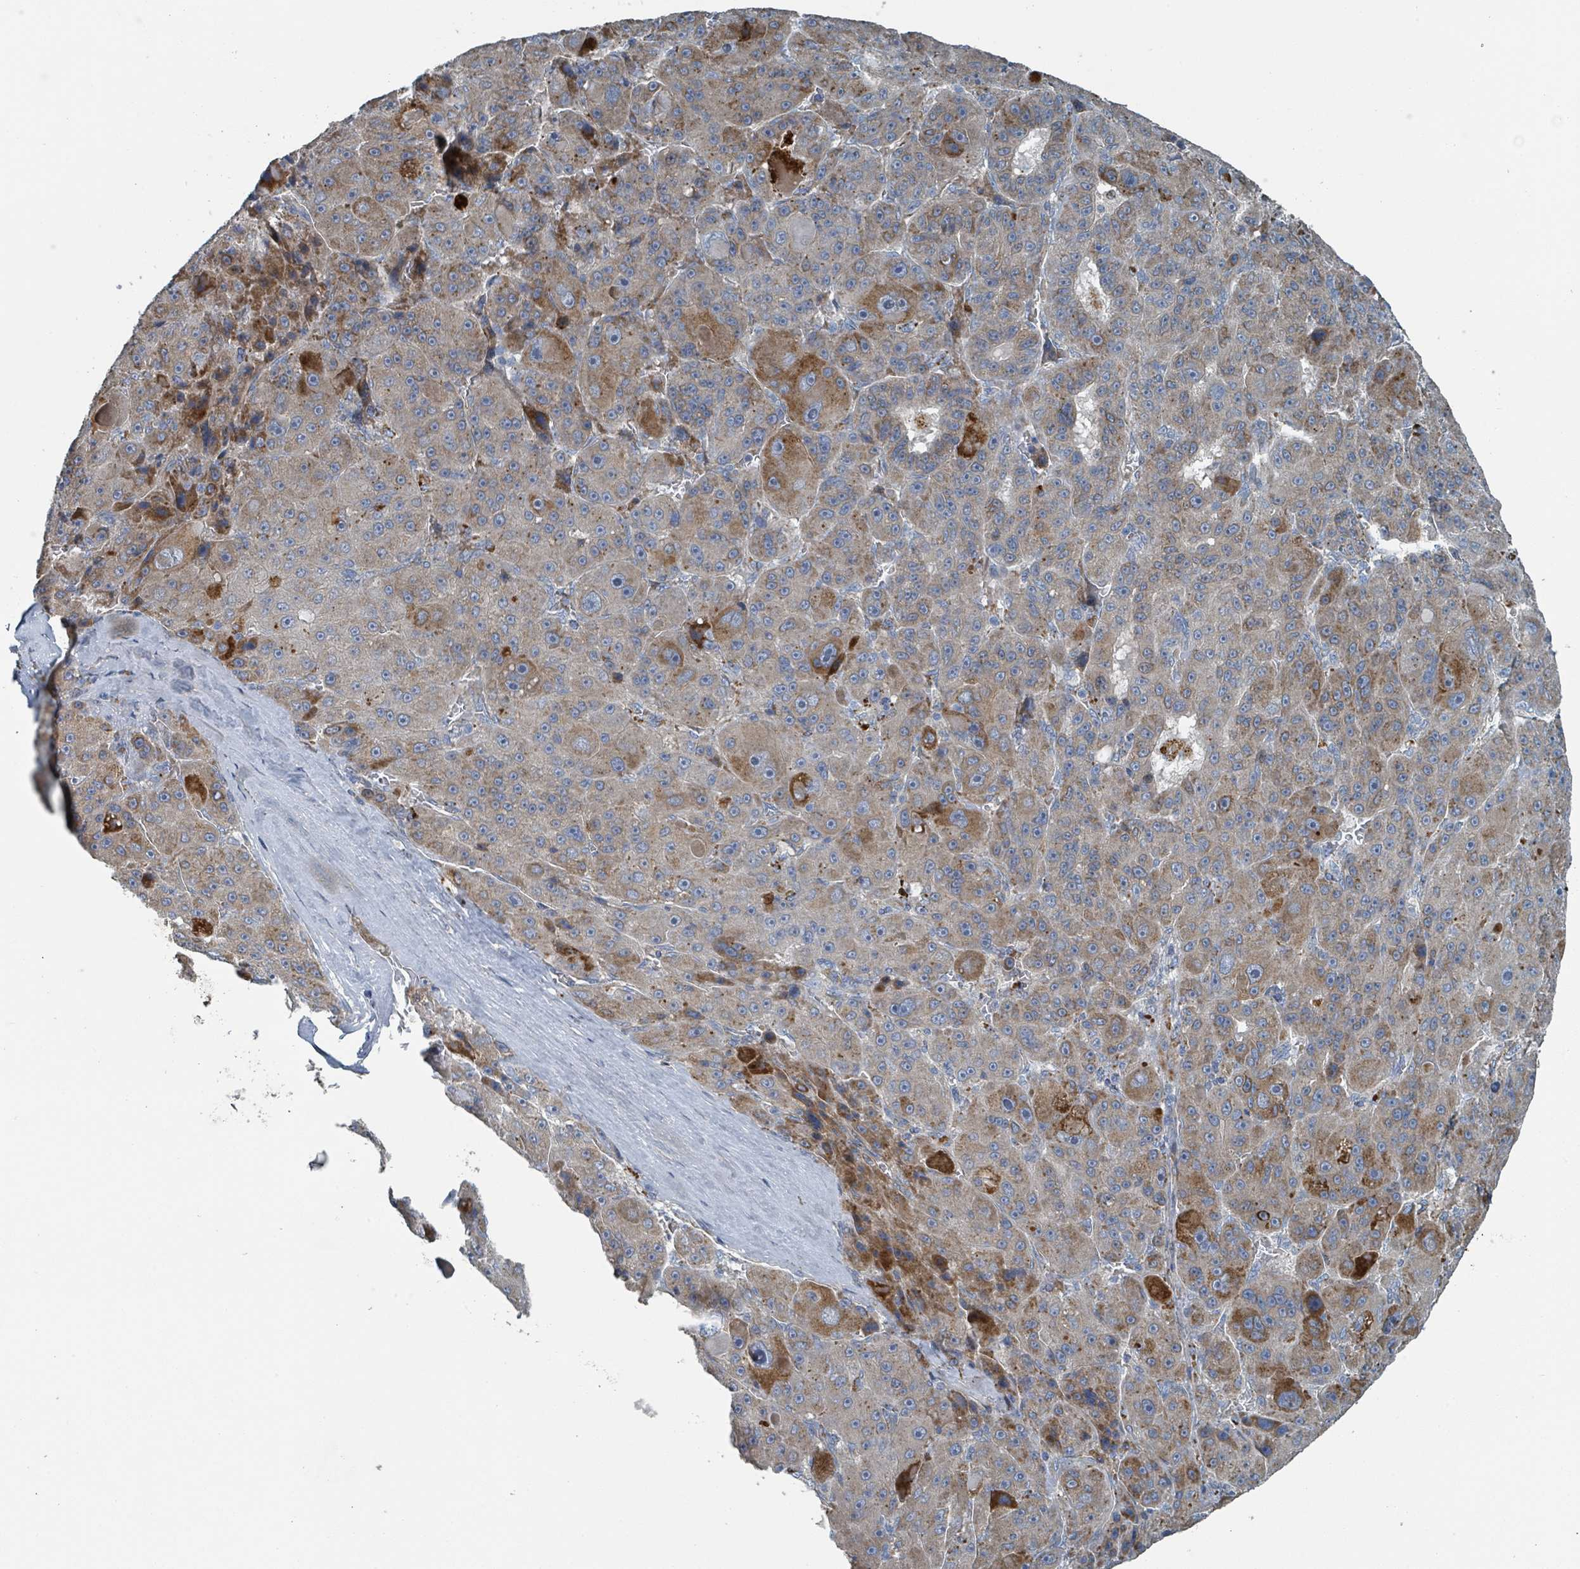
{"staining": {"intensity": "moderate", "quantity": "25%-75%", "location": "cytoplasmic/membranous"}, "tissue": "liver cancer", "cell_type": "Tumor cells", "image_type": "cancer", "snomed": [{"axis": "morphology", "description": "Carcinoma, Hepatocellular, NOS"}, {"axis": "topography", "description": "Liver"}], "caption": "Immunohistochemistry (IHC) of liver cancer (hepatocellular carcinoma) reveals medium levels of moderate cytoplasmic/membranous staining in about 25%-75% of tumor cells.", "gene": "DIPK2A", "patient": {"sex": "male", "age": 76}}